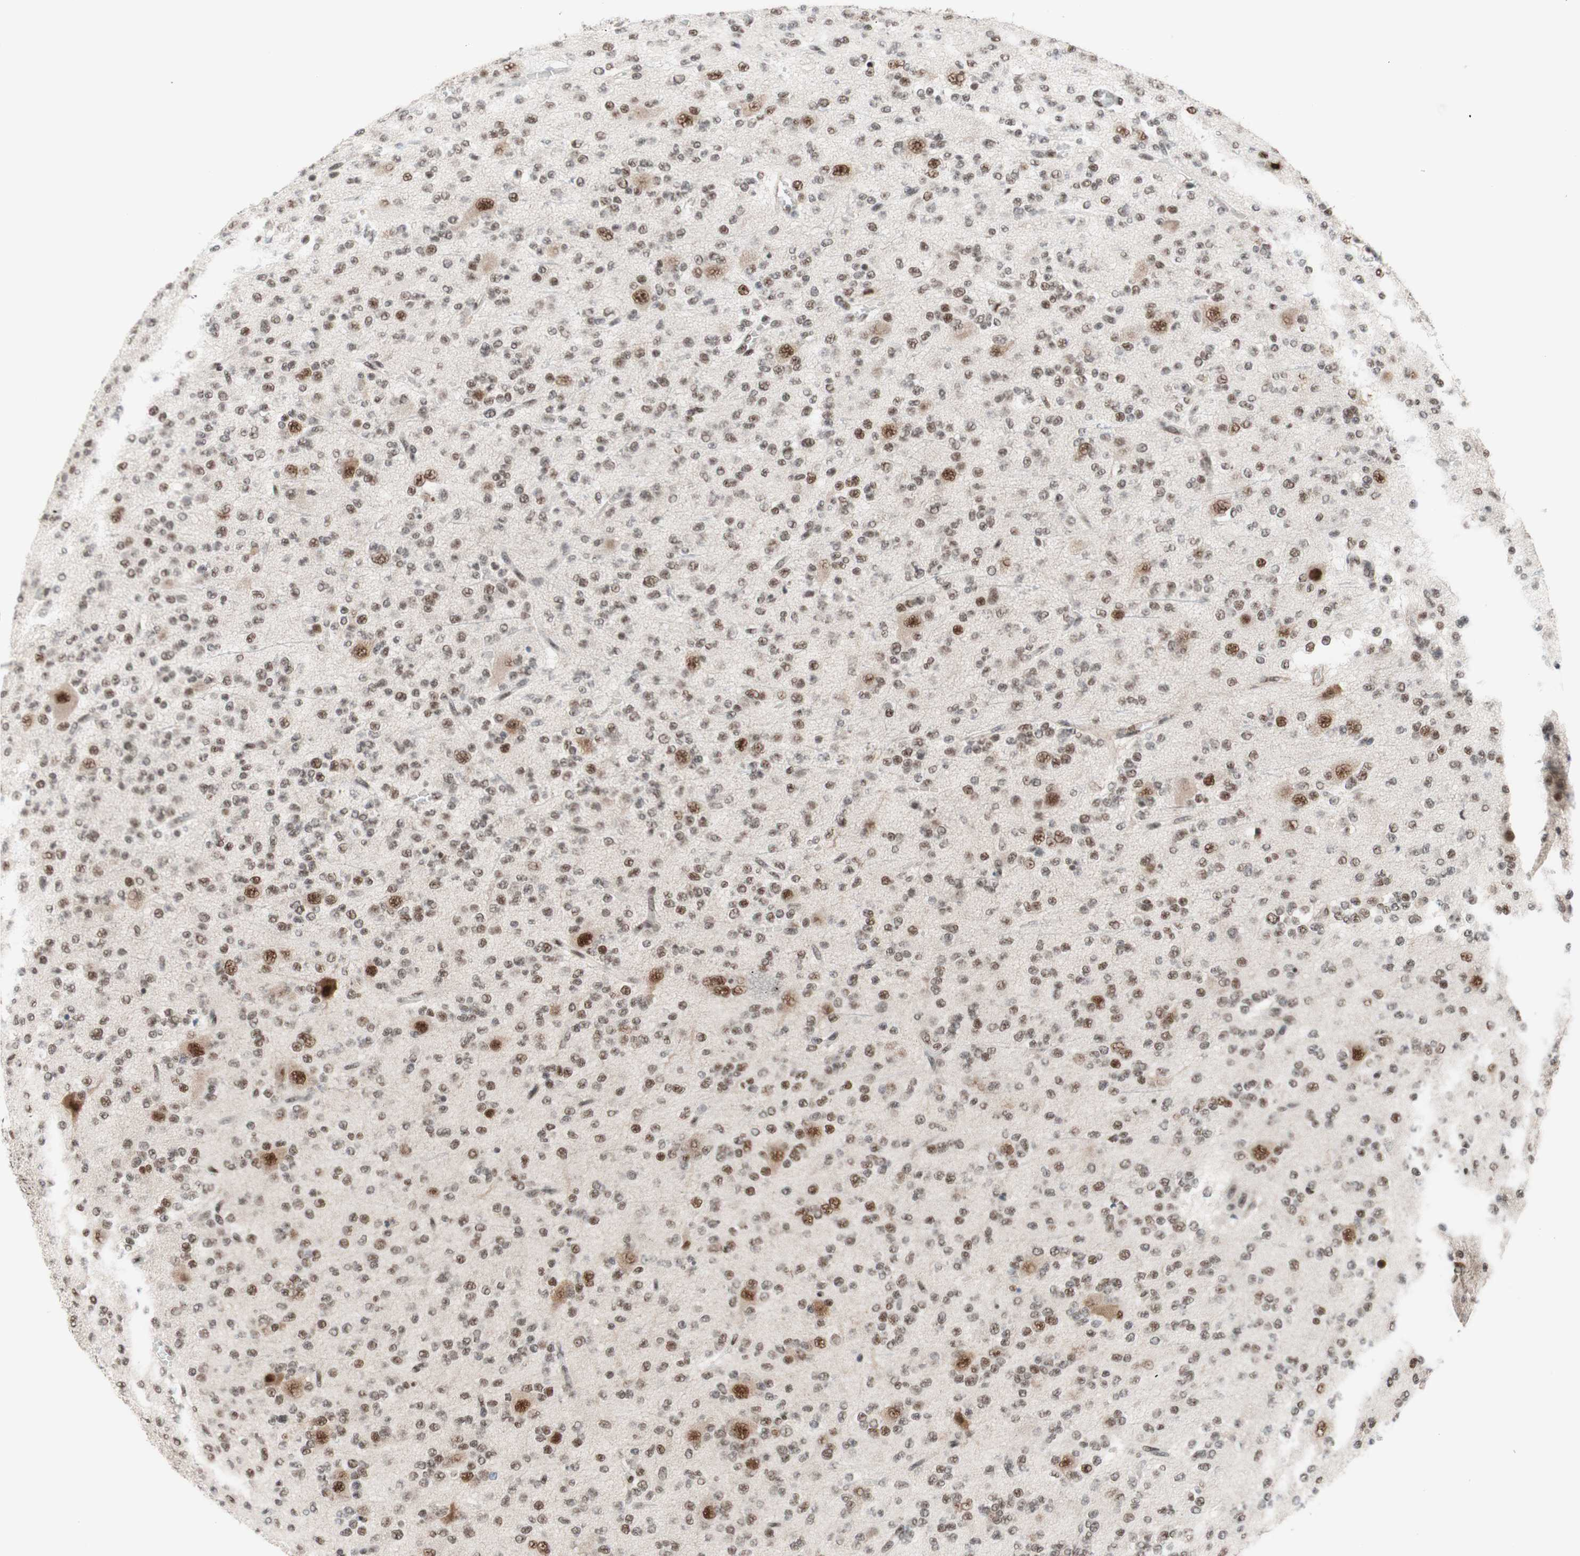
{"staining": {"intensity": "moderate", "quantity": "25%-75%", "location": "nuclear"}, "tissue": "glioma", "cell_type": "Tumor cells", "image_type": "cancer", "snomed": [{"axis": "morphology", "description": "Glioma, malignant, Low grade"}, {"axis": "topography", "description": "Brain"}], "caption": "Immunohistochemical staining of glioma displays medium levels of moderate nuclear positivity in about 25%-75% of tumor cells. The protein is stained brown, and the nuclei are stained in blue (DAB (3,3'-diaminobenzidine) IHC with brightfield microscopy, high magnification).", "gene": "PRPF19", "patient": {"sex": "male", "age": 38}}